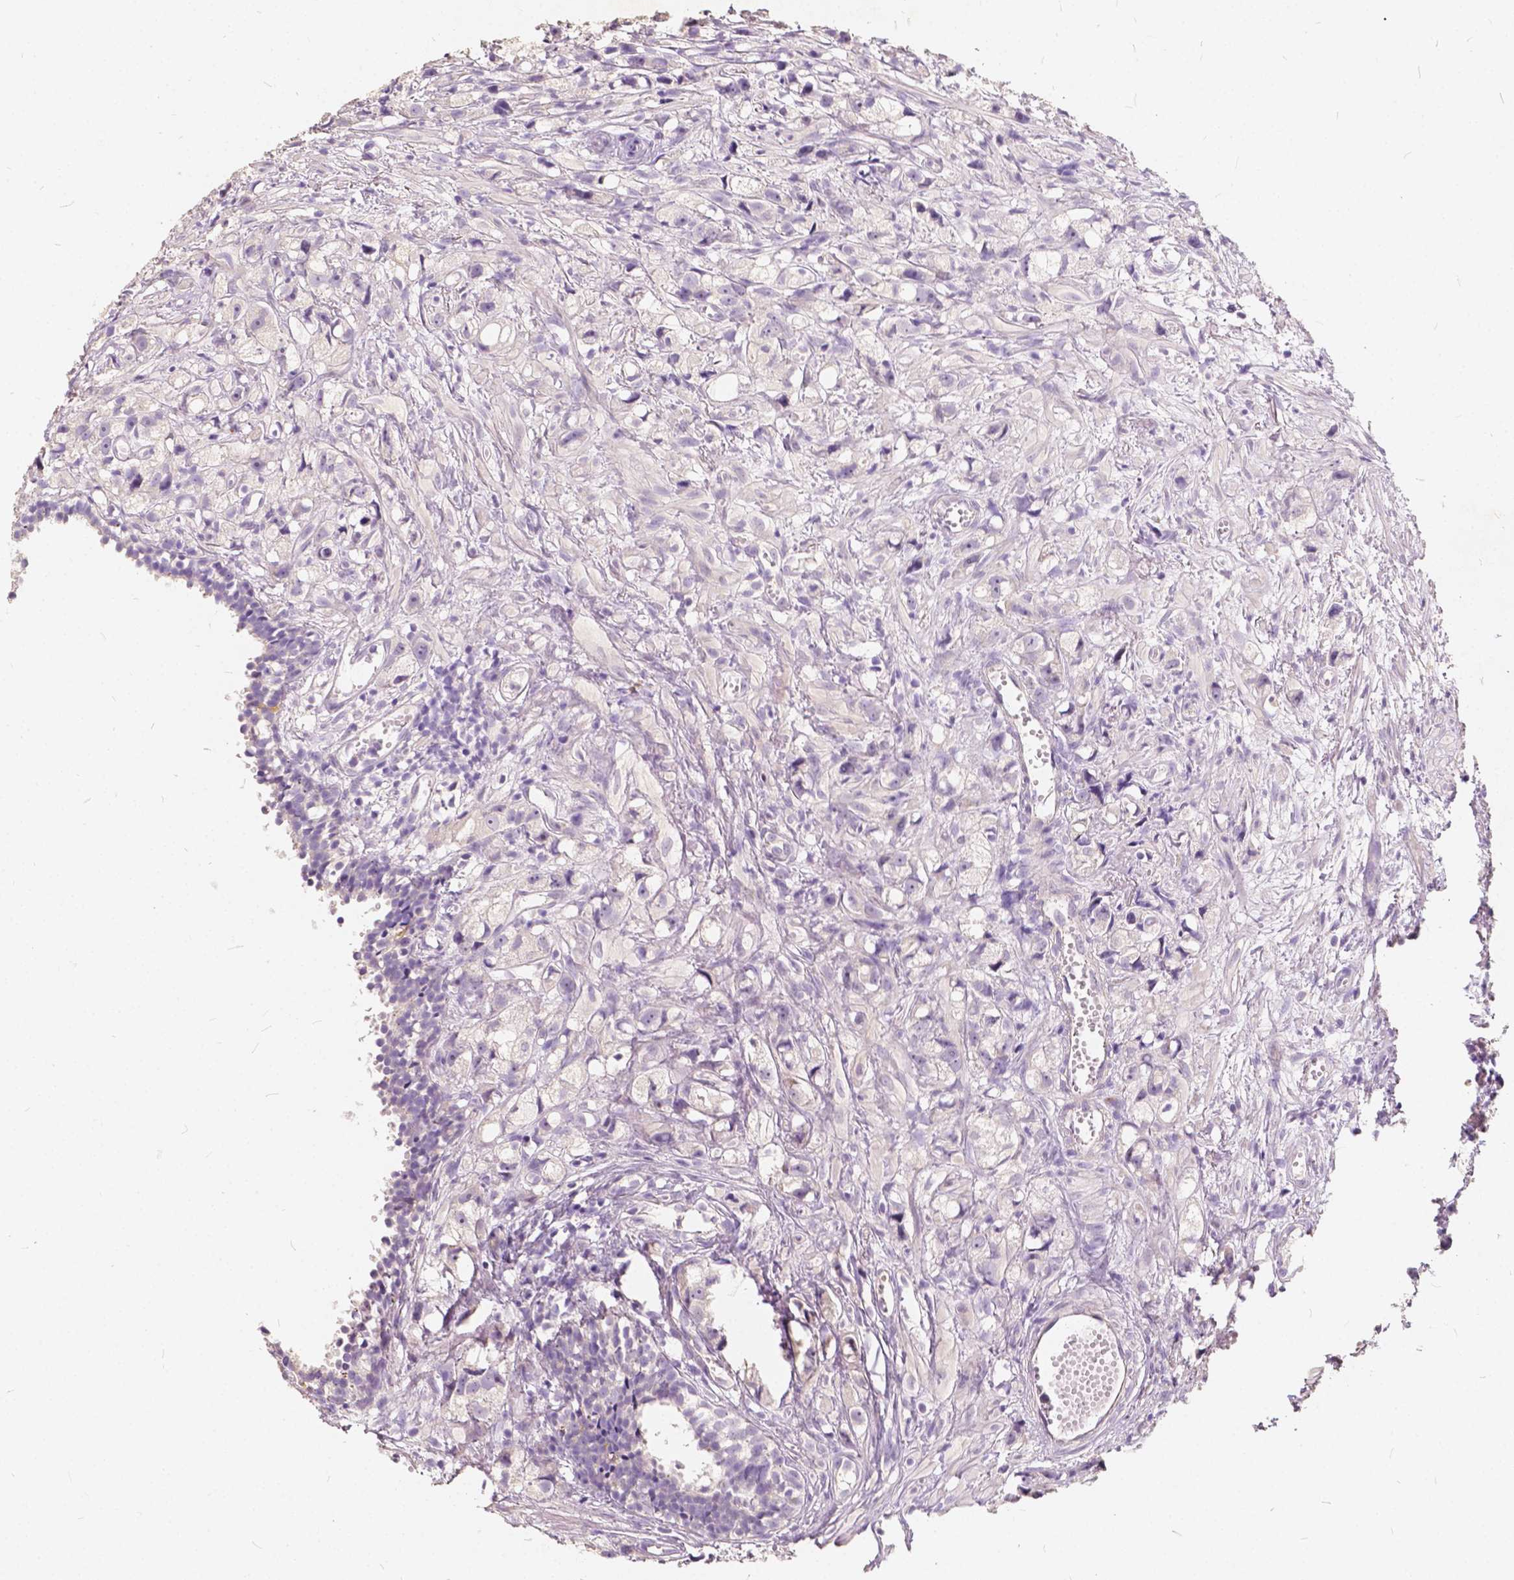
{"staining": {"intensity": "negative", "quantity": "none", "location": "none"}, "tissue": "prostate cancer", "cell_type": "Tumor cells", "image_type": "cancer", "snomed": [{"axis": "morphology", "description": "Adenocarcinoma, High grade"}, {"axis": "topography", "description": "Prostate"}], "caption": "Prostate cancer (adenocarcinoma (high-grade)) was stained to show a protein in brown. There is no significant expression in tumor cells.", "gene": "SLC7A8", "patient": {"sex": "male", "age": 75}}